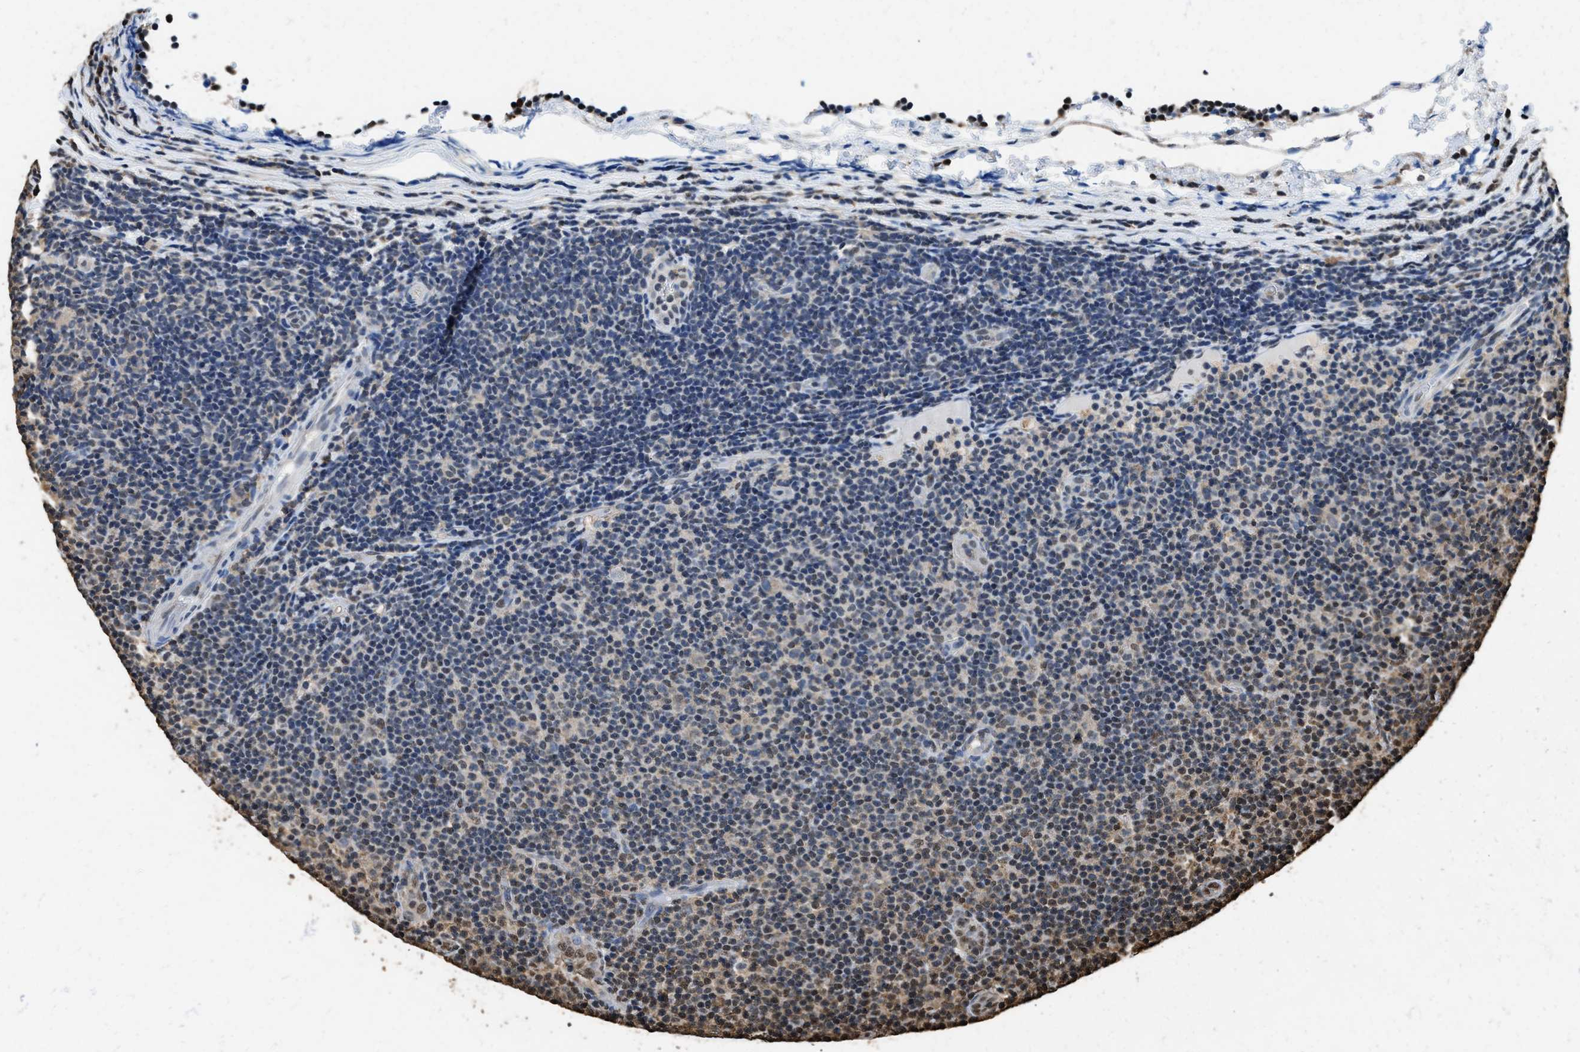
{"staining": {"intensity": "moderate", "quantity": "<25%", "location": "cytoplasmic/membranous,nuclear"}, "tissue": "lymphoma", "cell_type": "Tumor cells", "image_type": "cancer", "snomed": [{"axis": "morphology", "description": "Malignant lymphoma, non-Hodgkin's type, Low grade"}, {"axis": "topography", "description": "Lymph node"}], "caption": "Immunohistochemistry (DAB) staining of malignant lymphoma, non-Hodgkin's type (low-grade) demonstrates moderate cytoplasmic/membranous and nuclear protein staining in approximately <25% of tumor cells.", "gene": "GAPDH", "patient": {"sex": "male", "age": 83}}